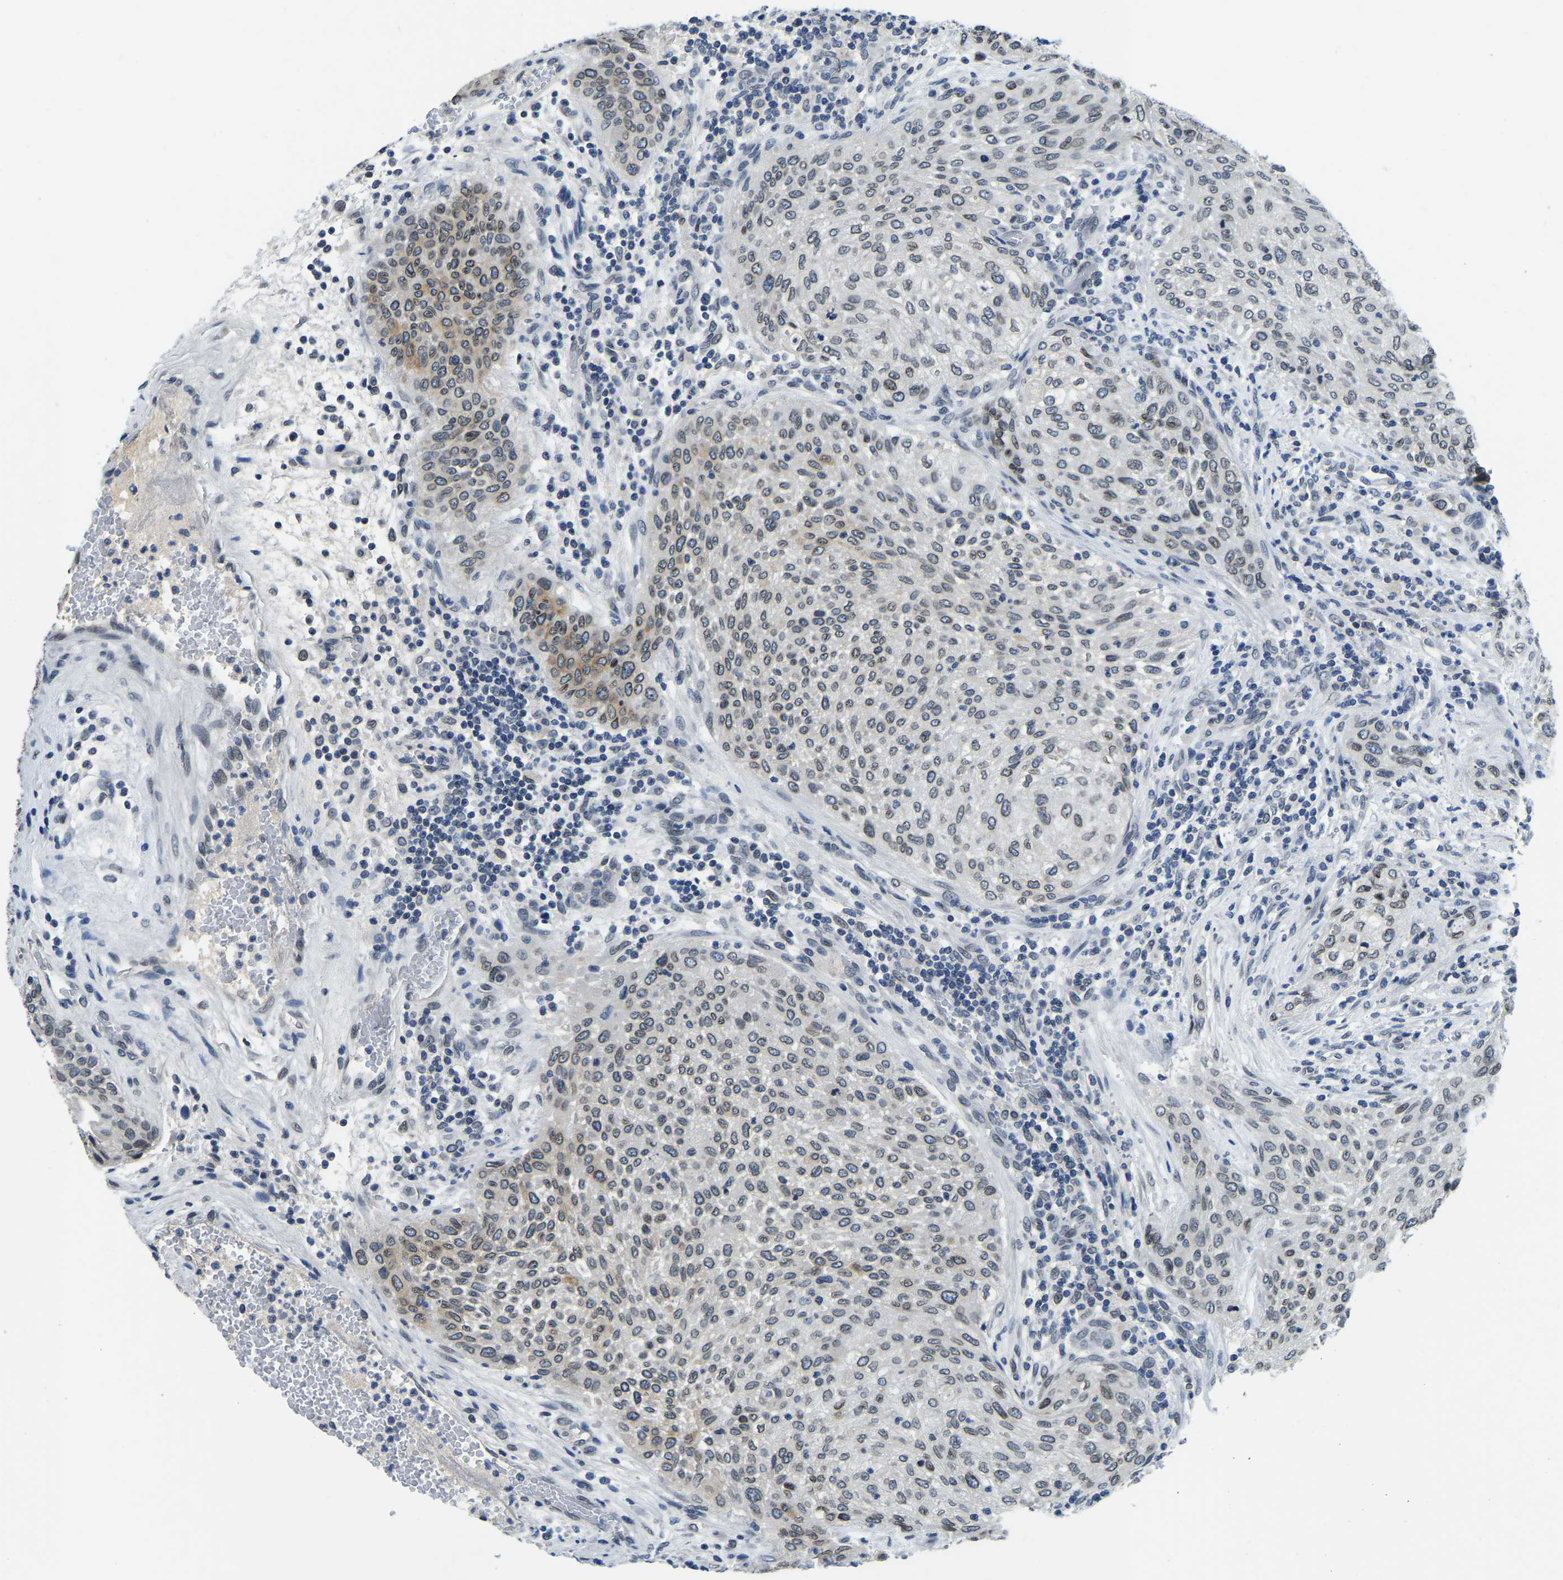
{"staining": {"intensity": "moderate", "quantity": ">75%", "location": "cytoplasmic/membranous,nuclear"}, "tissue": "urothelial cancer", "cell_type": "Tumor cells", "image_type": "cancer", "snomed": [{"axis": "morphology", "description": "Urothelial carcinoma, Low grade"}, {"axis": "morphology", "description": "Urothelial carcinoma, High grade"}, {"axis": "topography", "description": "Urinary bladder"}], "caption": "Protein staining demonstrates moderate cytoplasmic/membranous and nuclear staining in about >75% of tumor cells in low-grade urothelial carcinoma.", "gene": "RANBP2", "patient": {"sex": "male", "age": 35}}